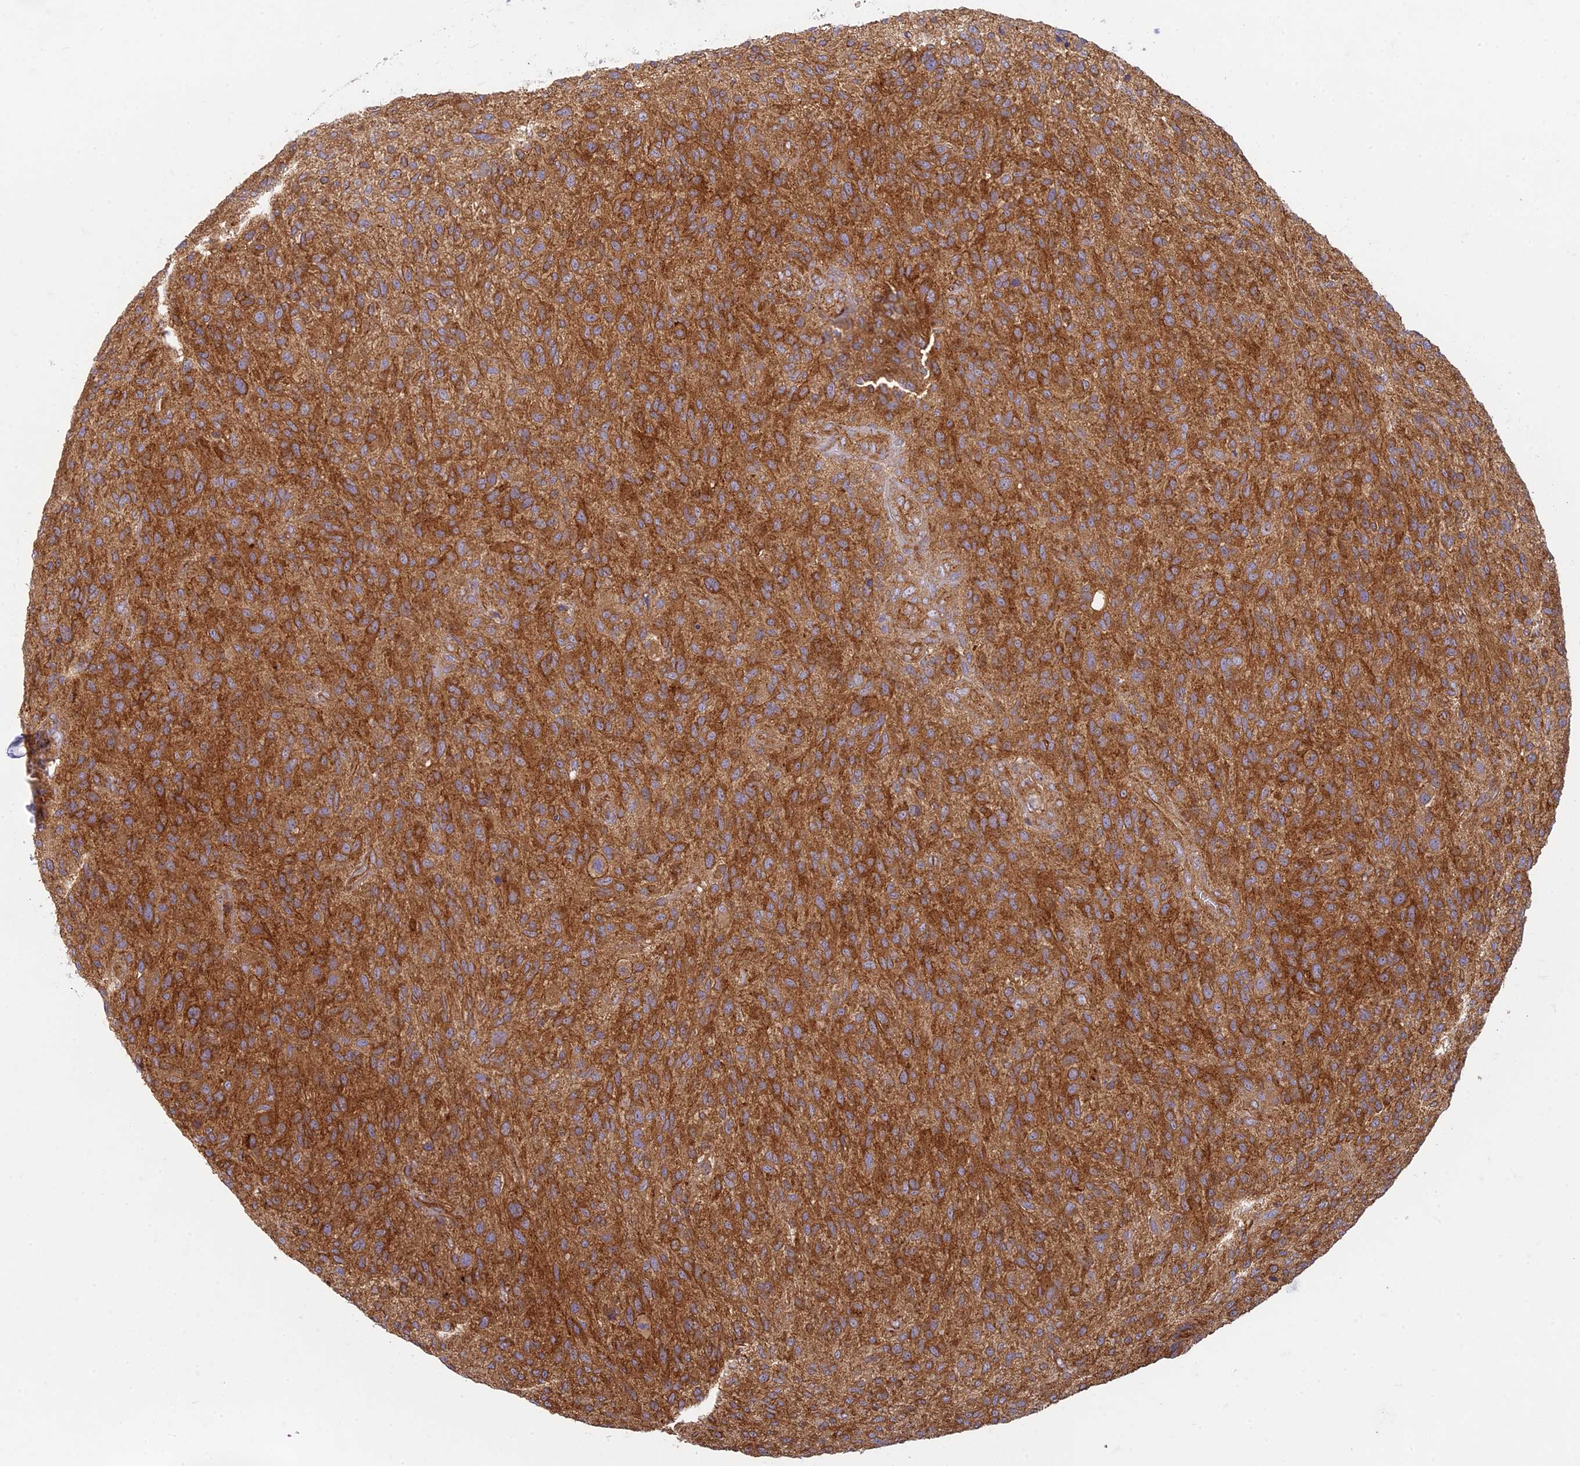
{"staining": {"intensity": "strong", "quantity": ">75%", "location": "cytoplasmic/membranous"}, "tissue": "glioma", "cell_type": "Tumor cells", "image_type": "cancer", "snomed": [{"axis": "morphology", "description": "Glioma, malignant, High grade"}, {"axis": "topography", "description": "Brain"}], "caption": "Glioma tissue demonstrates strong cytoplasmic/membranous expression in approximately >75% of tumor cells, visualized by immunohistochemistry.", "gene": "TCF25", "patient": {"sex": "male", "age": 47}}